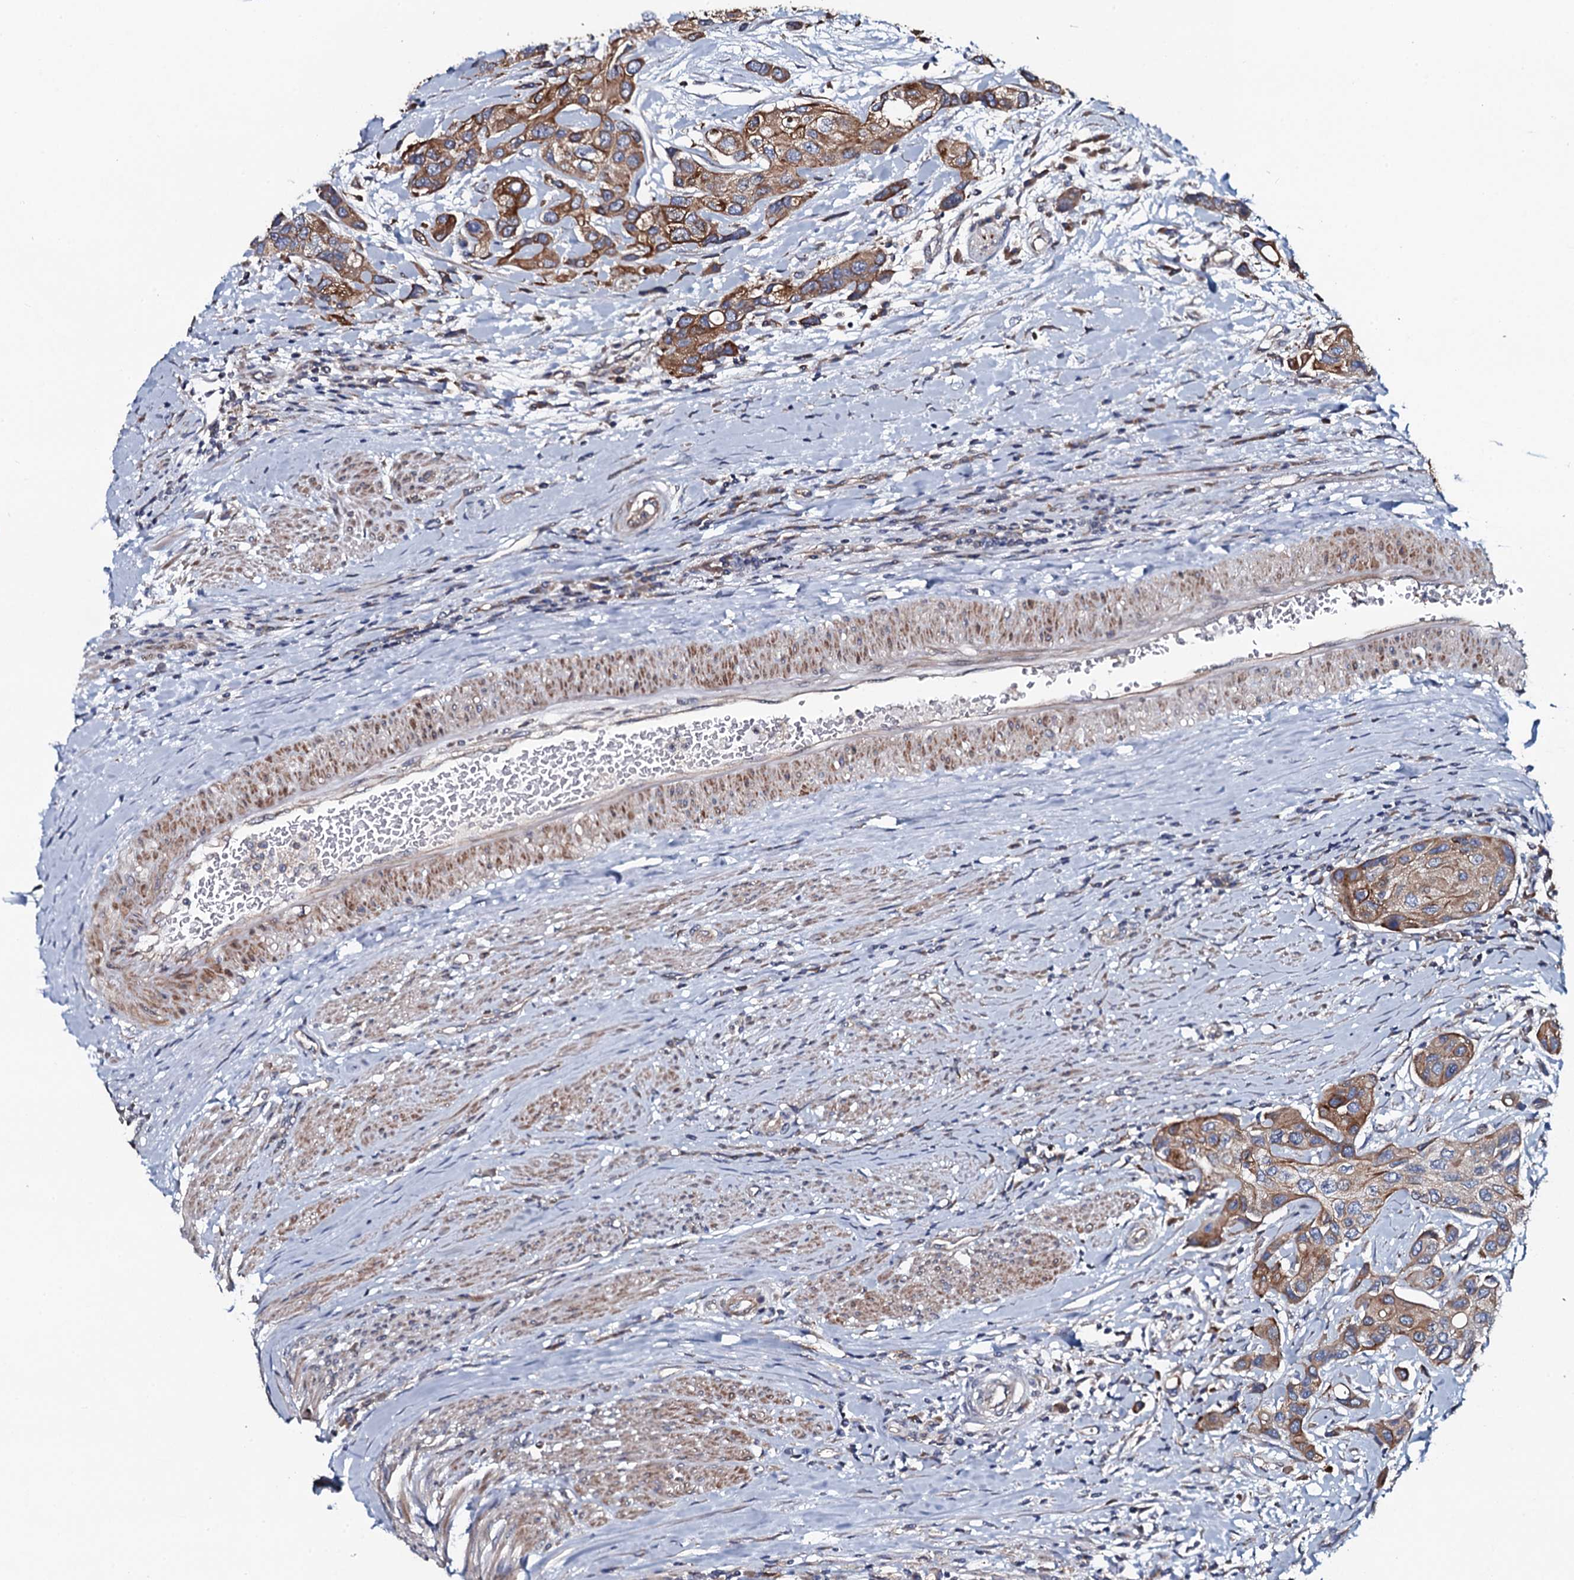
{"staining": {"intensity": "moderate", "quantity": ">75%", "location": "cytoplasmic/membranous"}, "tissue": "urothelial cancer", "cell_type": "Tumor cells", "image_type": "cancer", "snomed": [{"axis": "morphology", "description": "Normal tissue, NOS"}, {"axis": "morphology", "description": "Urothelial carcinoma, High grade"}, {"axis": "topography", "description": "Vascular tissue"}, {"axis": "topography", "description": "Urinary bladder"}], "caption": "Urothelial cancer stained with IHC shows moderate cytoplasmic/membranous expression in approximately >75% of tumor cells.", "gene": "TMEM151A", "patient": {"sex": "female", "age": 56}}